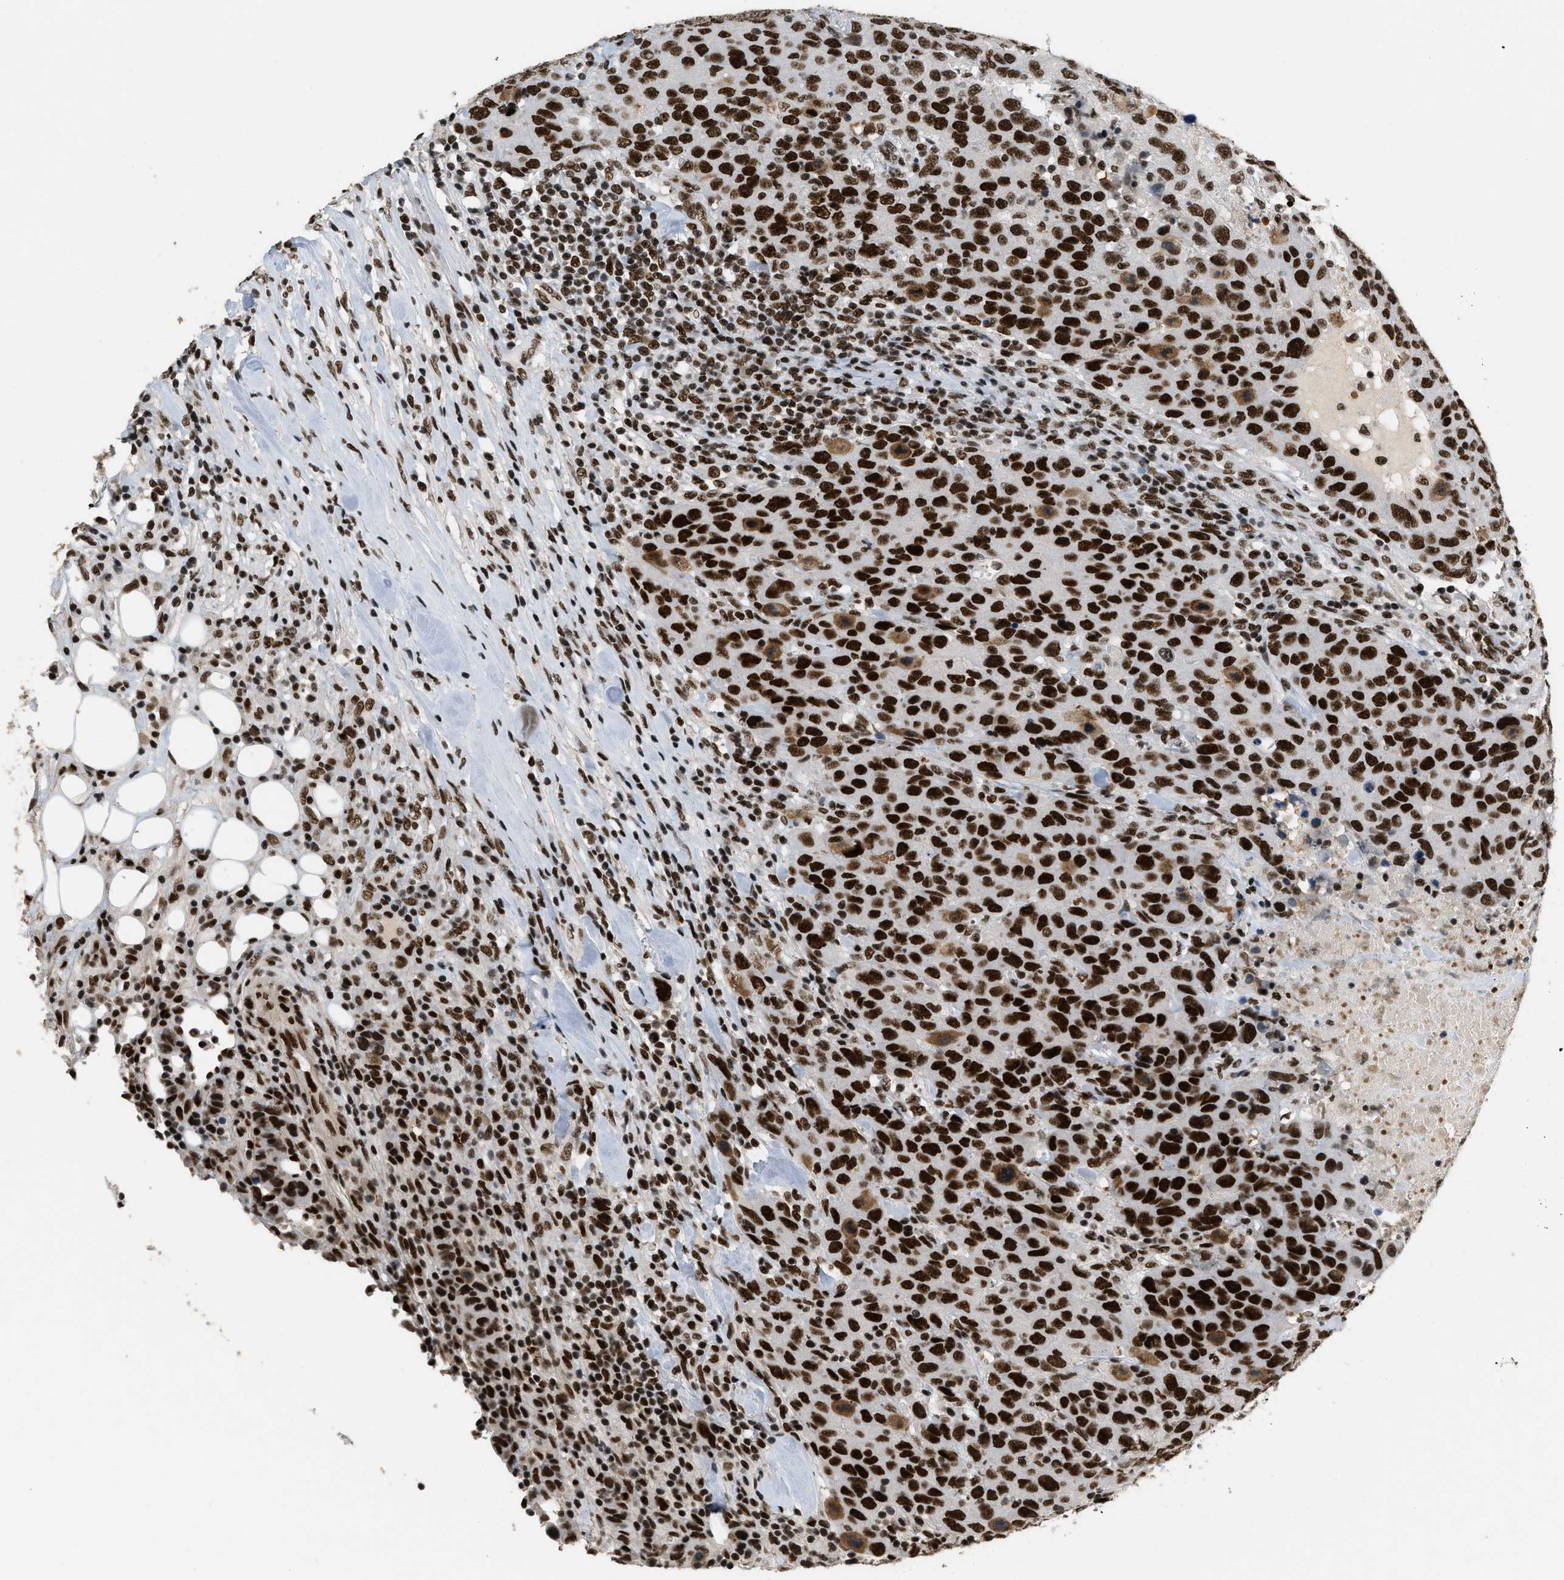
{"staining": {"intensity": "strong", "quantity": ">75%", "location": "nuclear"}, "tissue": "breast cancer", "cell_type": "Tumor cells", "image_type": "cancer", "snomed": [{"axis": "morphology", "description": "Duct carcinoma"}, {"axis": "topography", "description": "Breast"}], "caption": "Breast cancer stained for a protein reveals strong nuclear positivity in tumor cells.", "gene": "SMARCB1", "patient": {"sex": "female", "age": 37}}